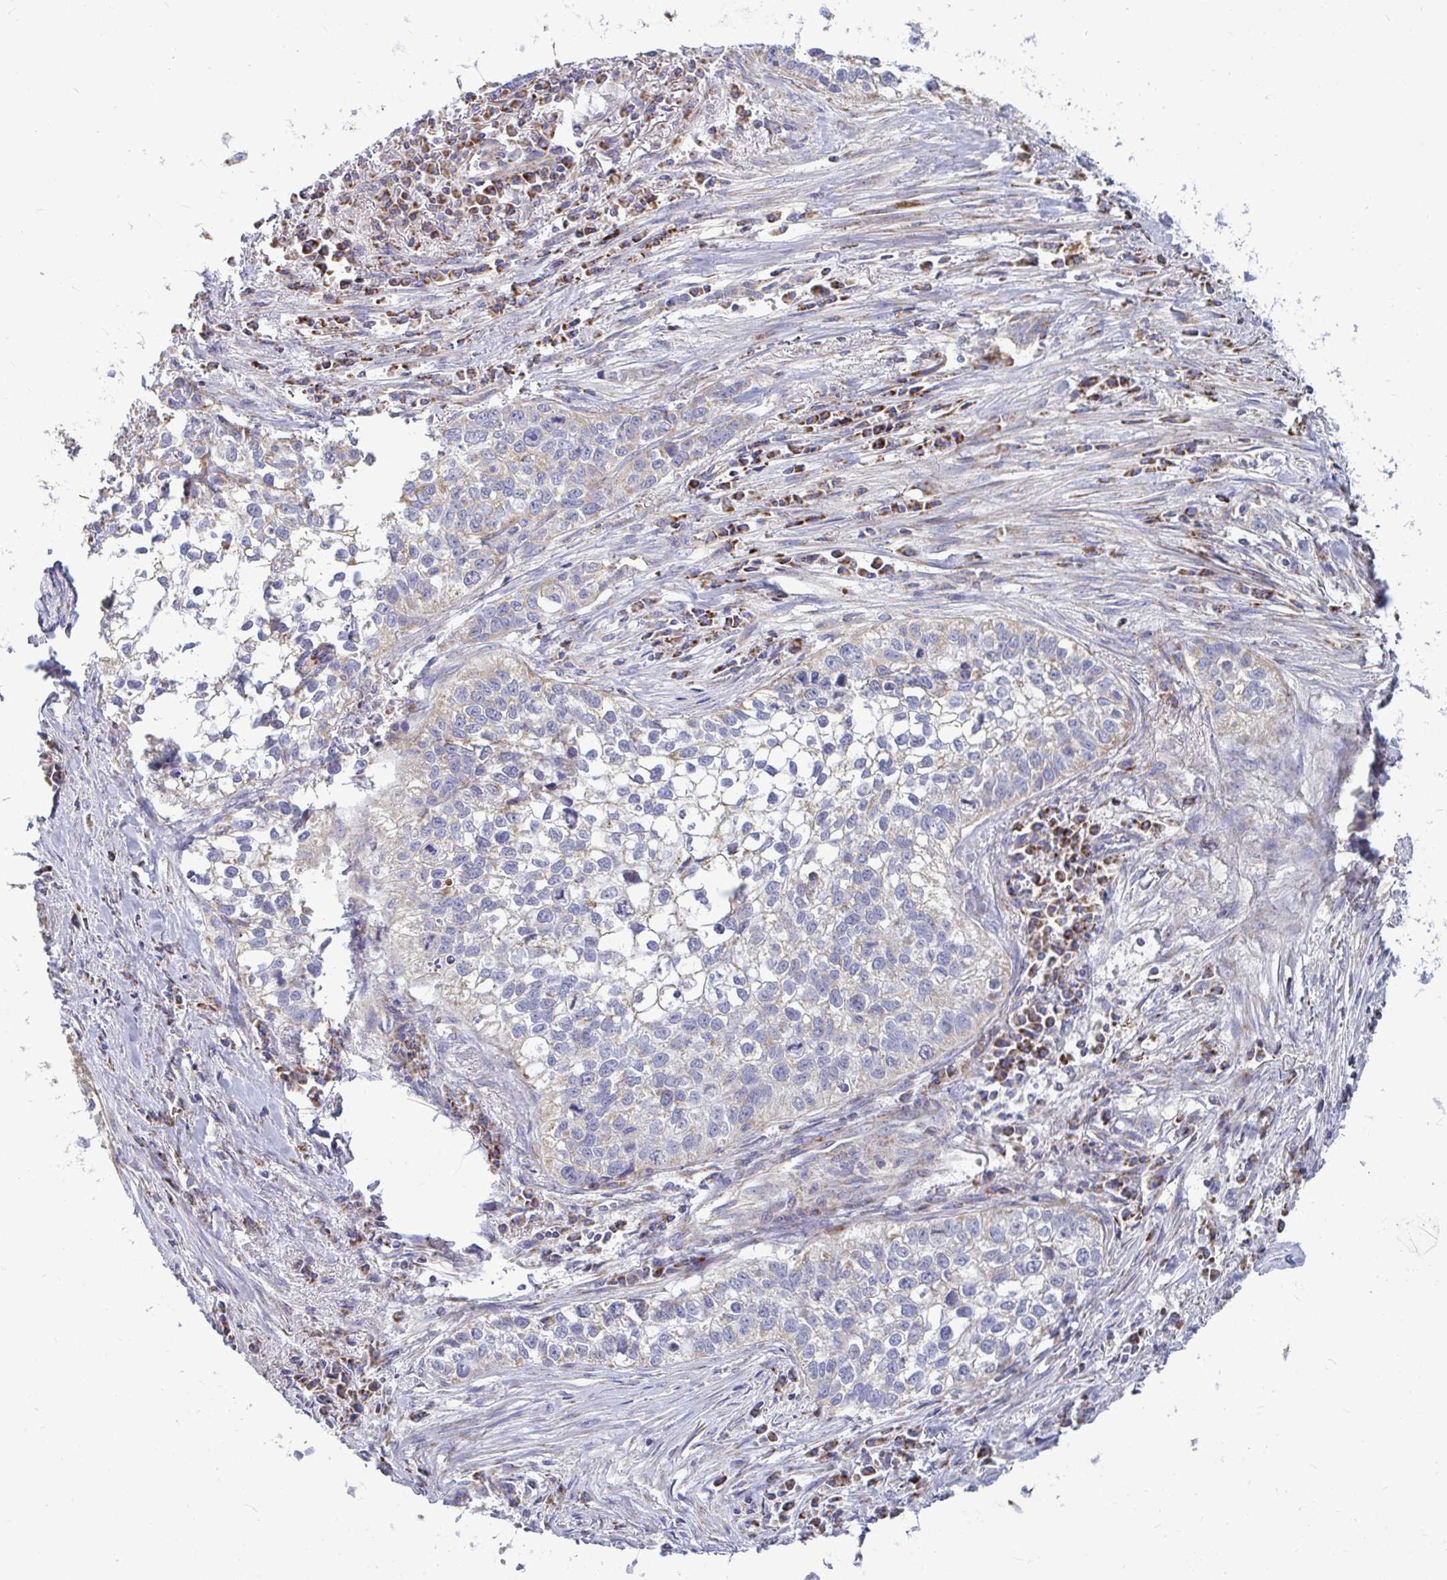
{"staining": {"intensity": "negative", "quantity": "none", "location": "none"}, "tissue": "lung cancer", "cell_type": "Tumor cells", "image_type": "cancer", "snomed": [{"axis": "morphology", "description": "Squamous cell carcinoma, NOS"}, {"axis": "topography", "description": "Lung"}], "caption": "Protein analysis of lung cancer (squamous cell carcinoma) demonstrates no significant staining in tumor cells.", "gene": "OR10R2", "patient": {"sex": "male", "age": 74}}